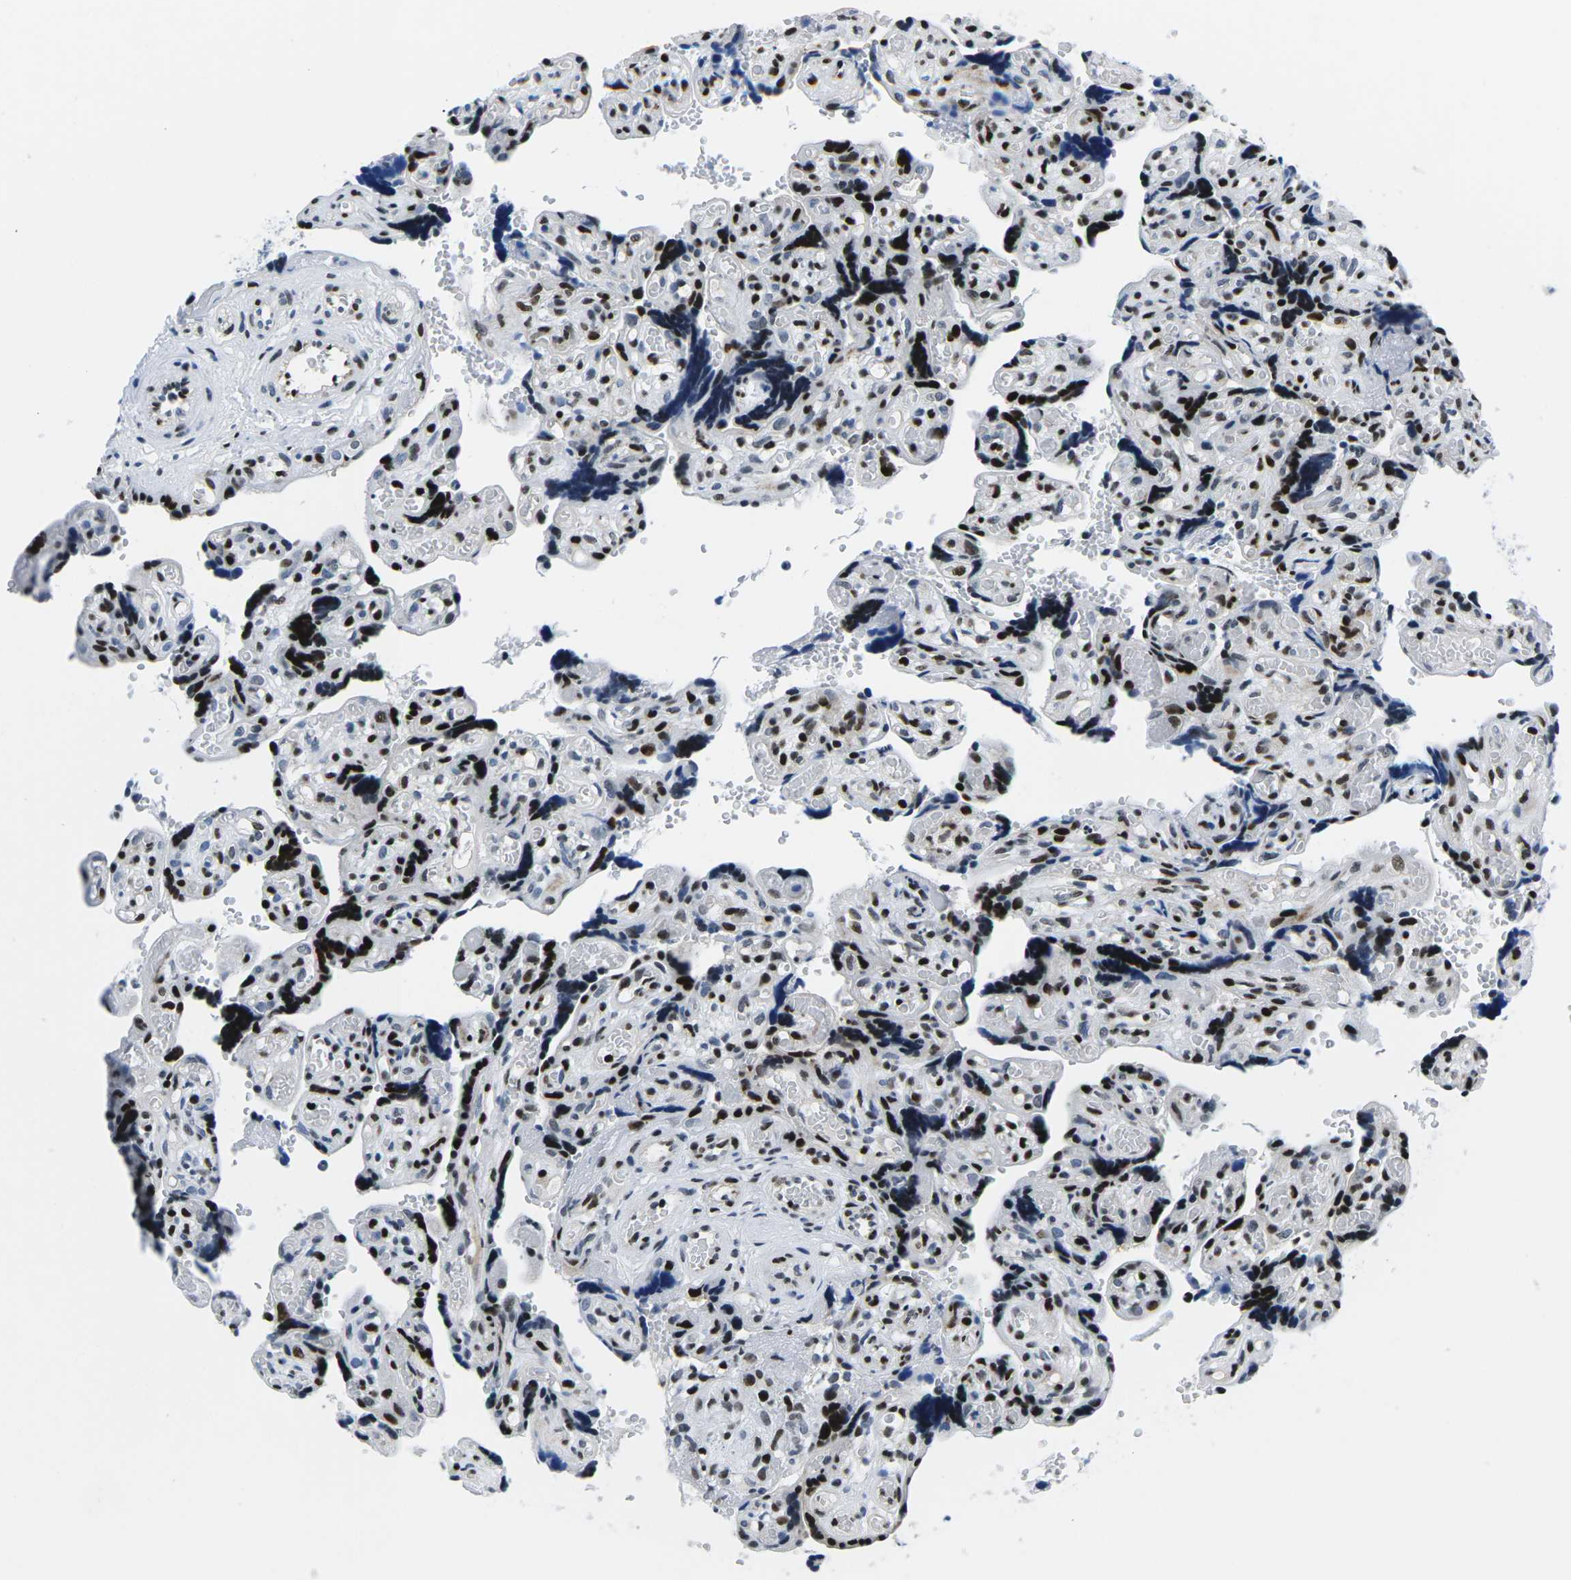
{"staining": {"intensity": "strong", "quantity": "25%-75%", "location": "nuclear"}, "tissue": "placenta", "cell_type": "Decidual cells", "image_type": "normal", "snomed": [{"axis": "morphology", "description": "Normal tissue, NOS"}, {"axis": "topography", "description": "Placenta"}], "caption": "Protein expression by immunohistochemistry reveals strong nuclear staining in approximately 25%-75% of decidual cells in normal placenta. (brown staining indicates protein expression, while blue staining denotes nuclei).", "gene": "ATF1", "patient": {"sex": "female", "age": 30}}